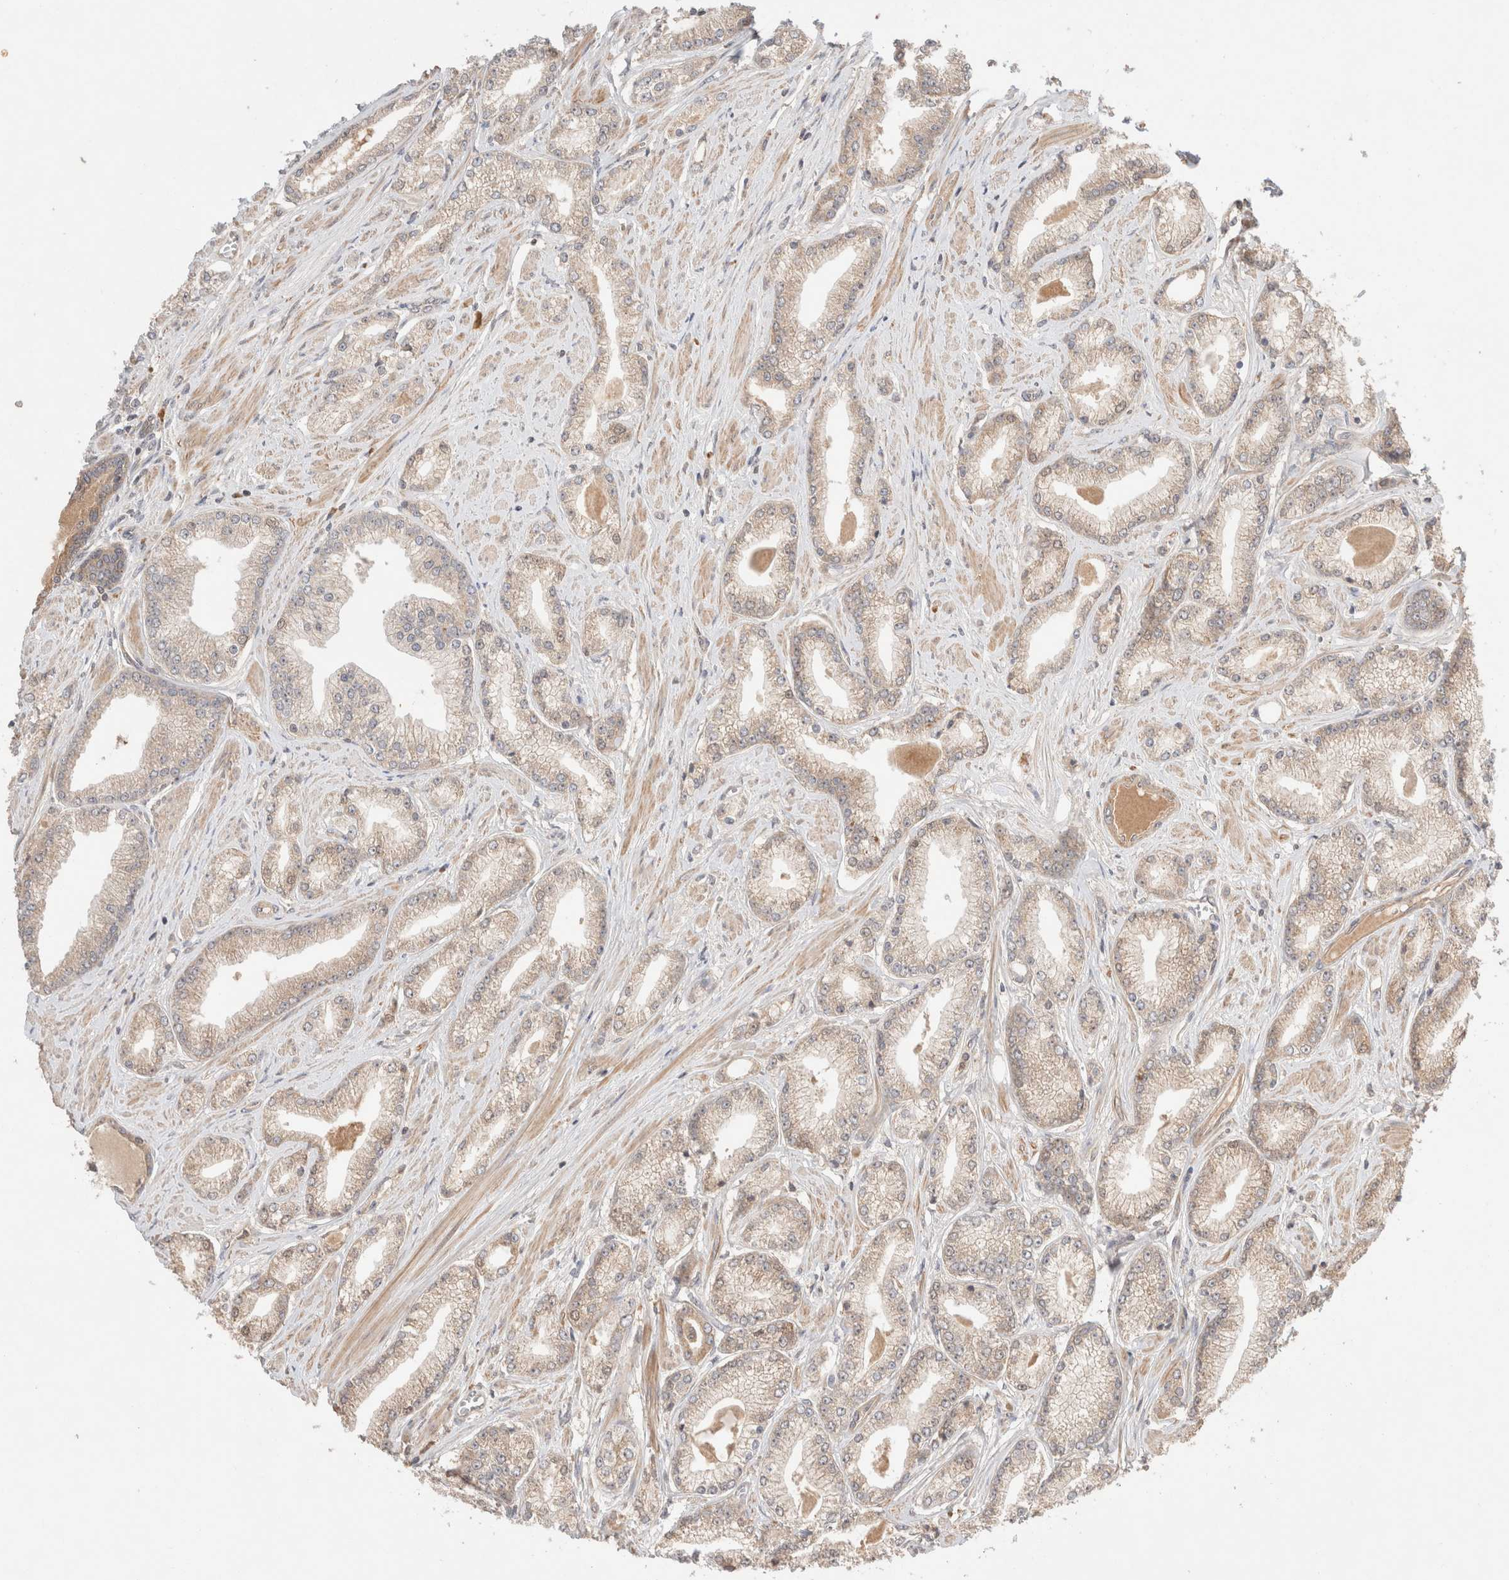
{"staining": {"intensity": "weak", "quantity": "<25%", "location": "cytoplasmic/membranous"}, "tissue": "prostate cancer", "cell_type": "Tumor cells", "image_type": "cancer", "snomed": [{"axis": "morphology", "description": "Adenocarcinoma, Low grade"}, {"axis": "topography", "description": "Prostate"}], "caption": "The IHC image has no significant positivity in tumor cells of prostate cancer (low-grade adenocarcinoma) tissue. (Stains: DAB (3,3'-diaminobenzidine) IHC with hematoxylin counter stain, Microscopy: brightfield microscopy at high magnification).", "gene": "CARNMT1", "patient": {"sex": "male", "age": 62}}